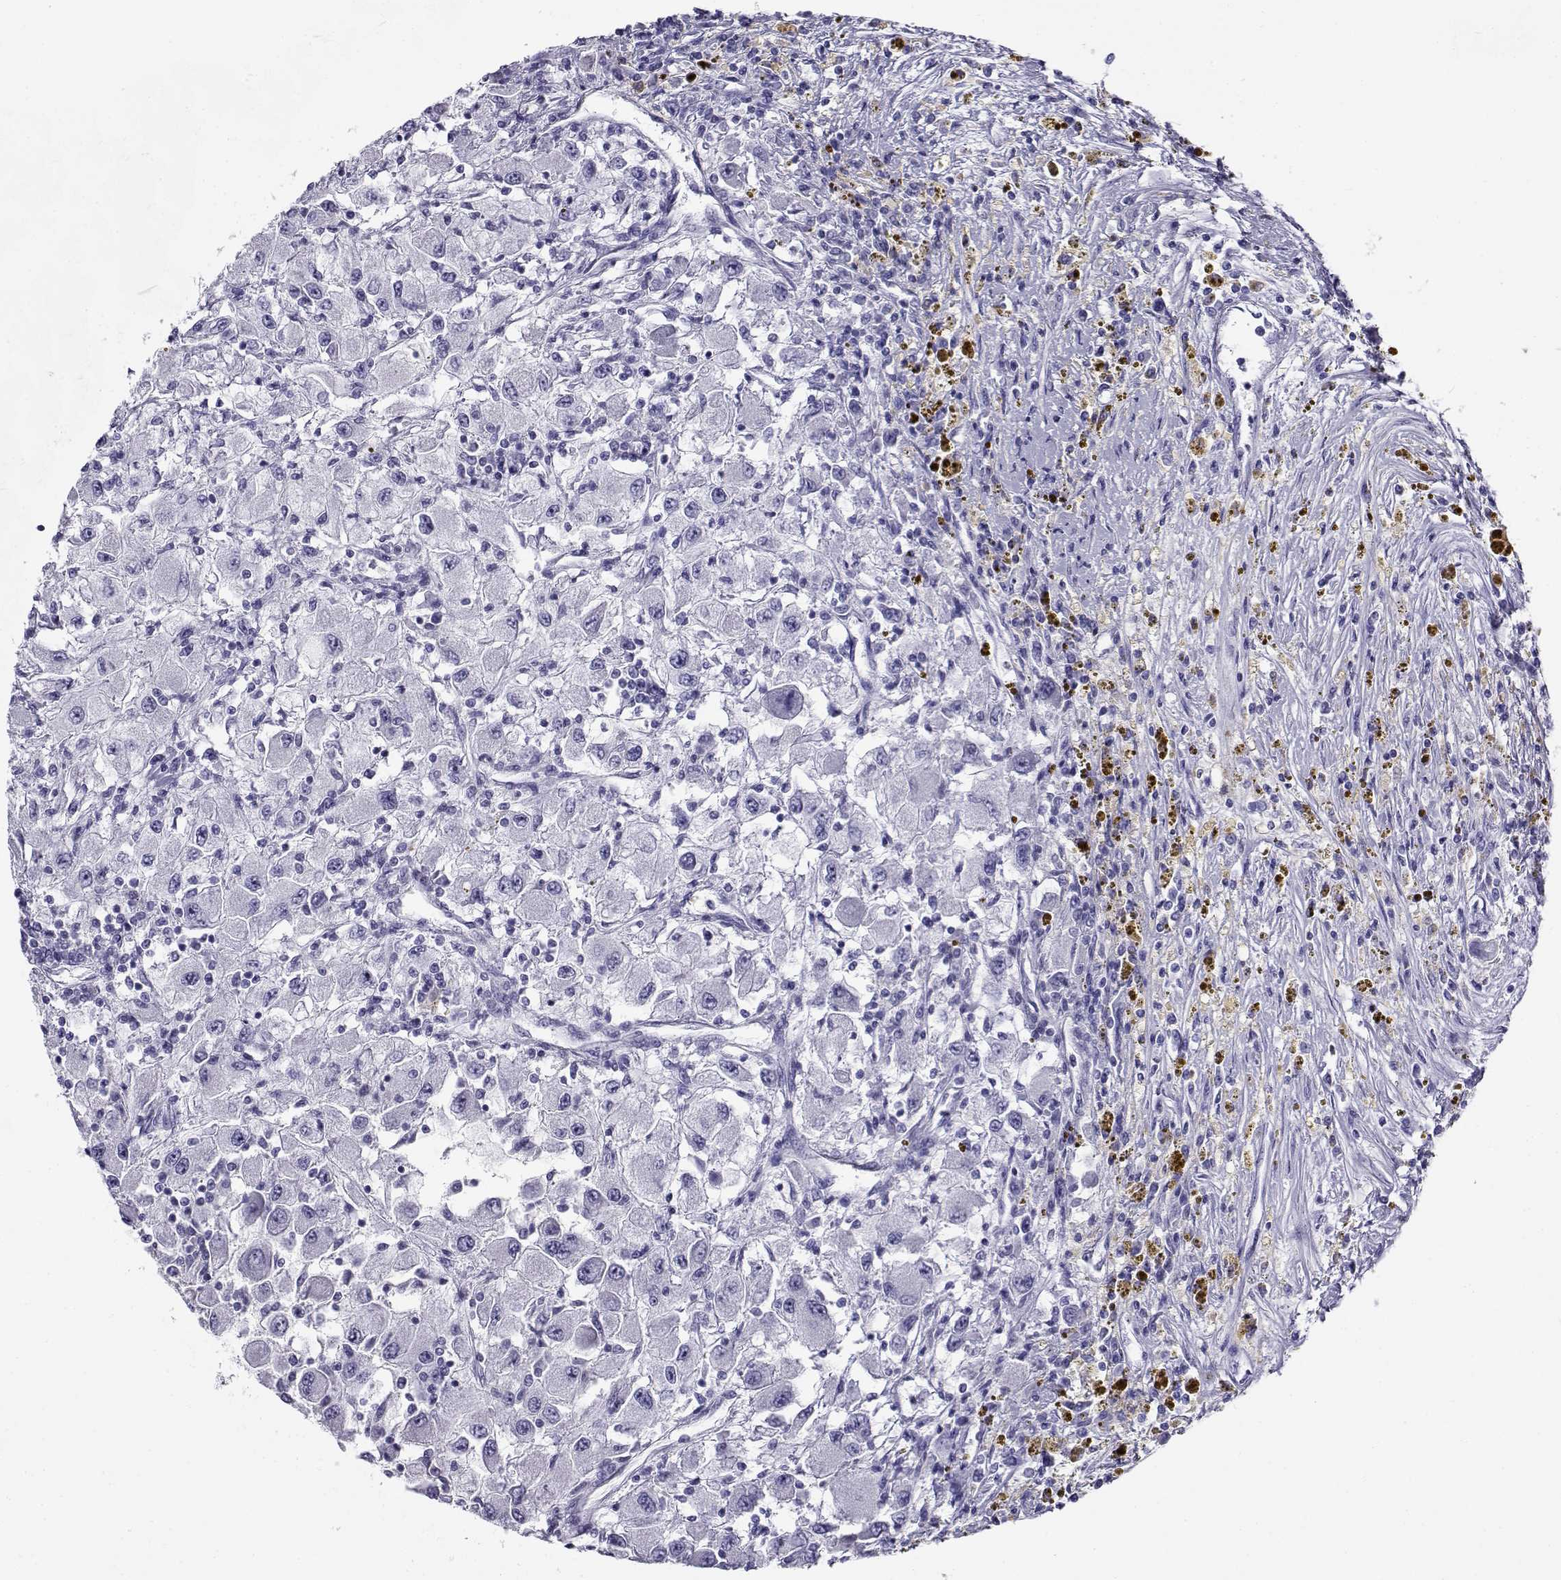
{"staining": {"intensity": "negative", "quantity": "none", "location": "none"}, "tissue": "renal cancer", "cell_type": "Tumor cells", "image_type": "cancer", "snomed": [{"axis": "morphology", "description": "Adenocarcinoma, NOS"}, {"axis": "topography", "description": "Kidney"}], "caption": "Human renal adenocarcinoma stained for a protein using immunohistochemistry demonstrates no expression in tumor cells.", "gene": "CABS1", "patient": {"sex": "female", "age": 67}}